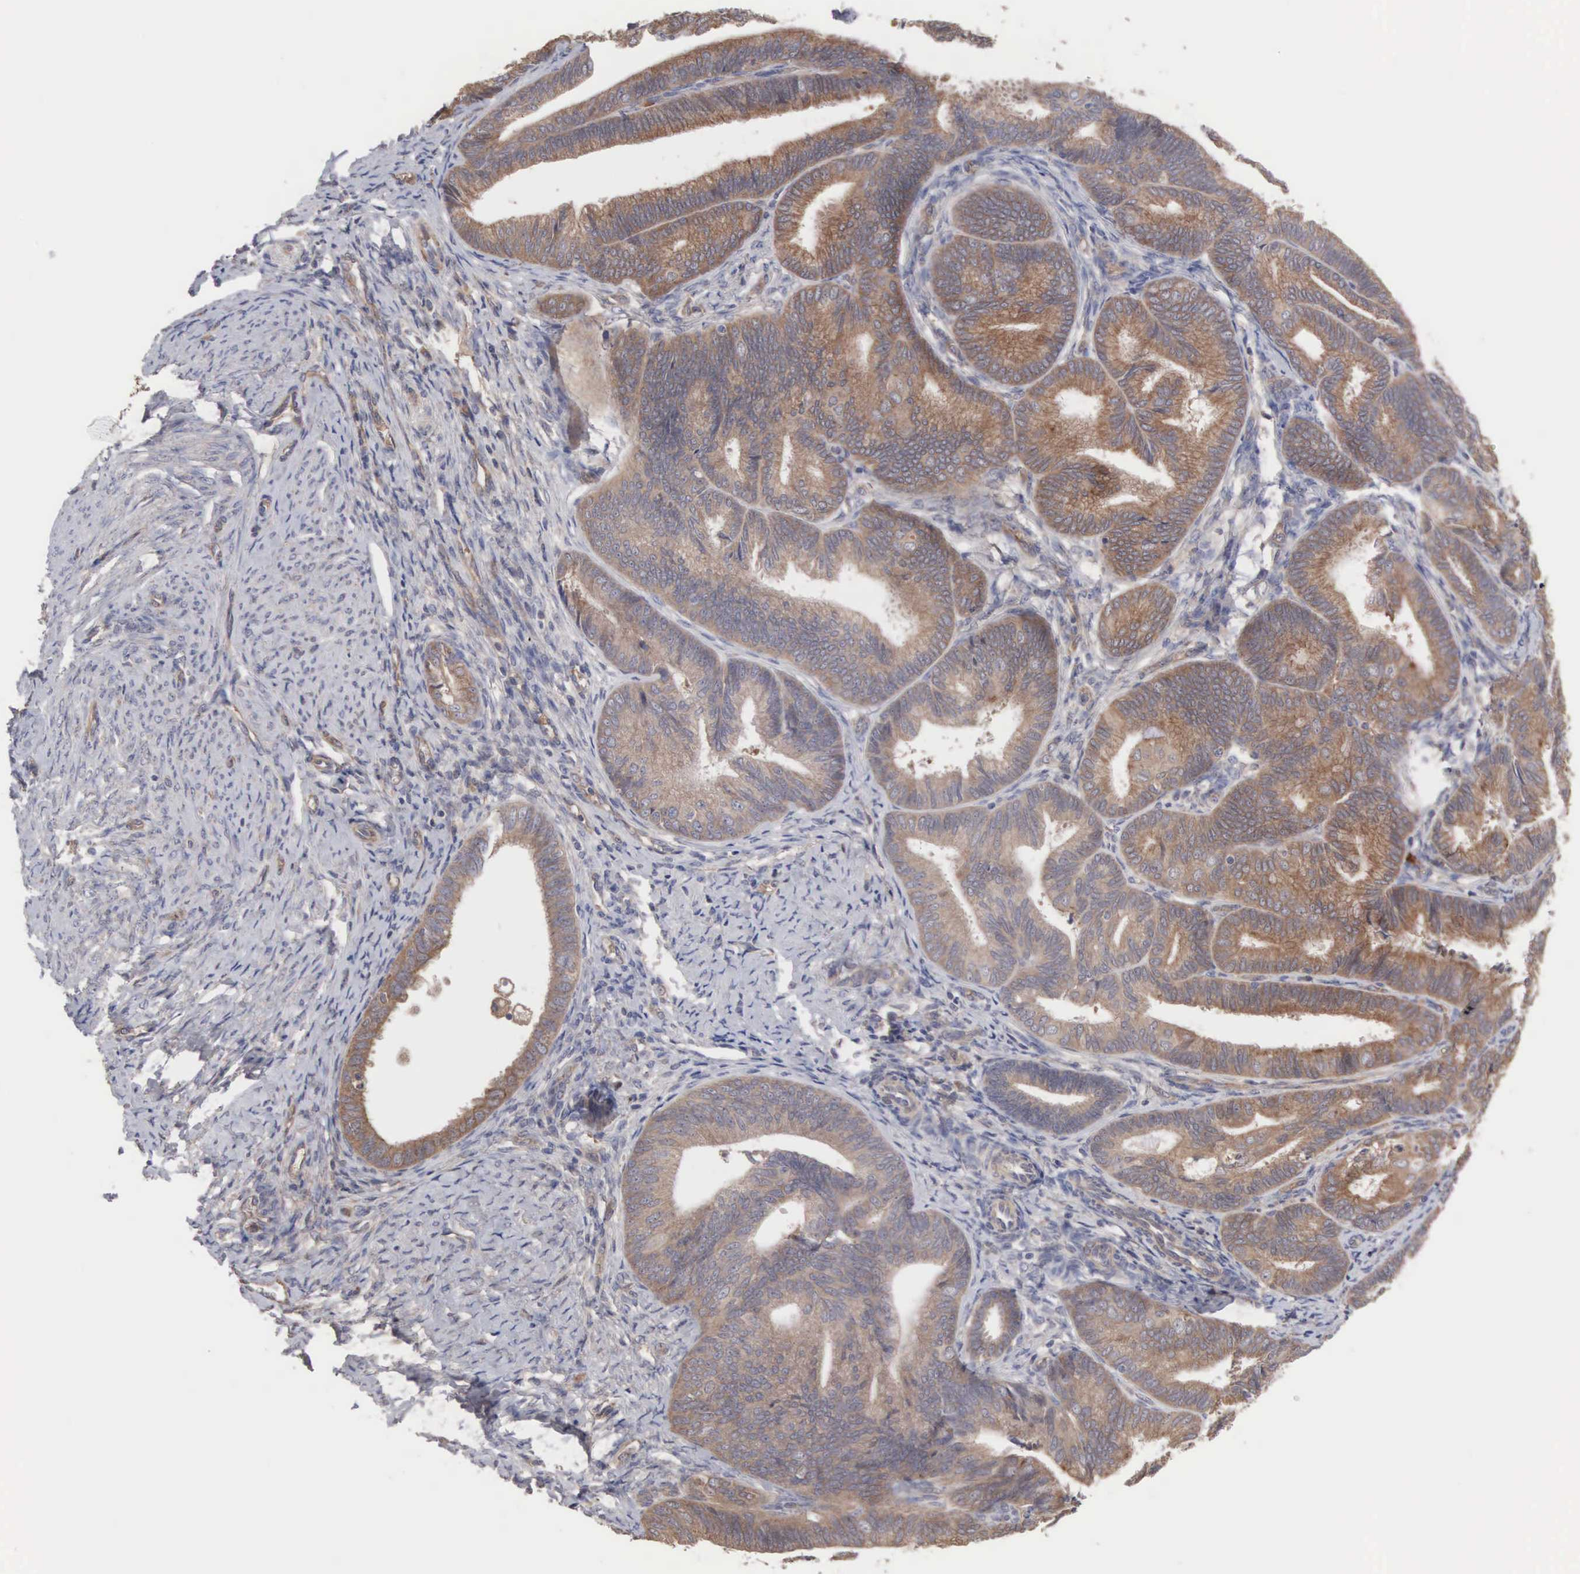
{"staining": {"intensity": "moderate", "quantity": ">75%", "location": "cytoplasmic/membranous"}, "tissue": "endometrial cancer", "cell_type": "Tumor cells", "image_type": "cancer", "snomed": [{"axis": "morphology", "description": "Adenocarcinoma, NOS"}, {"axis": "topography", "description": "Endometrium"}], "caption": "Protein expression analysis of endometrial cancer (adenocarcinoma) reveals moderate cytoplasmic/membranous expression in about >75% of tumor cells.", "gene": "INF2", "patient": {"sex": "female", "age": 63}}